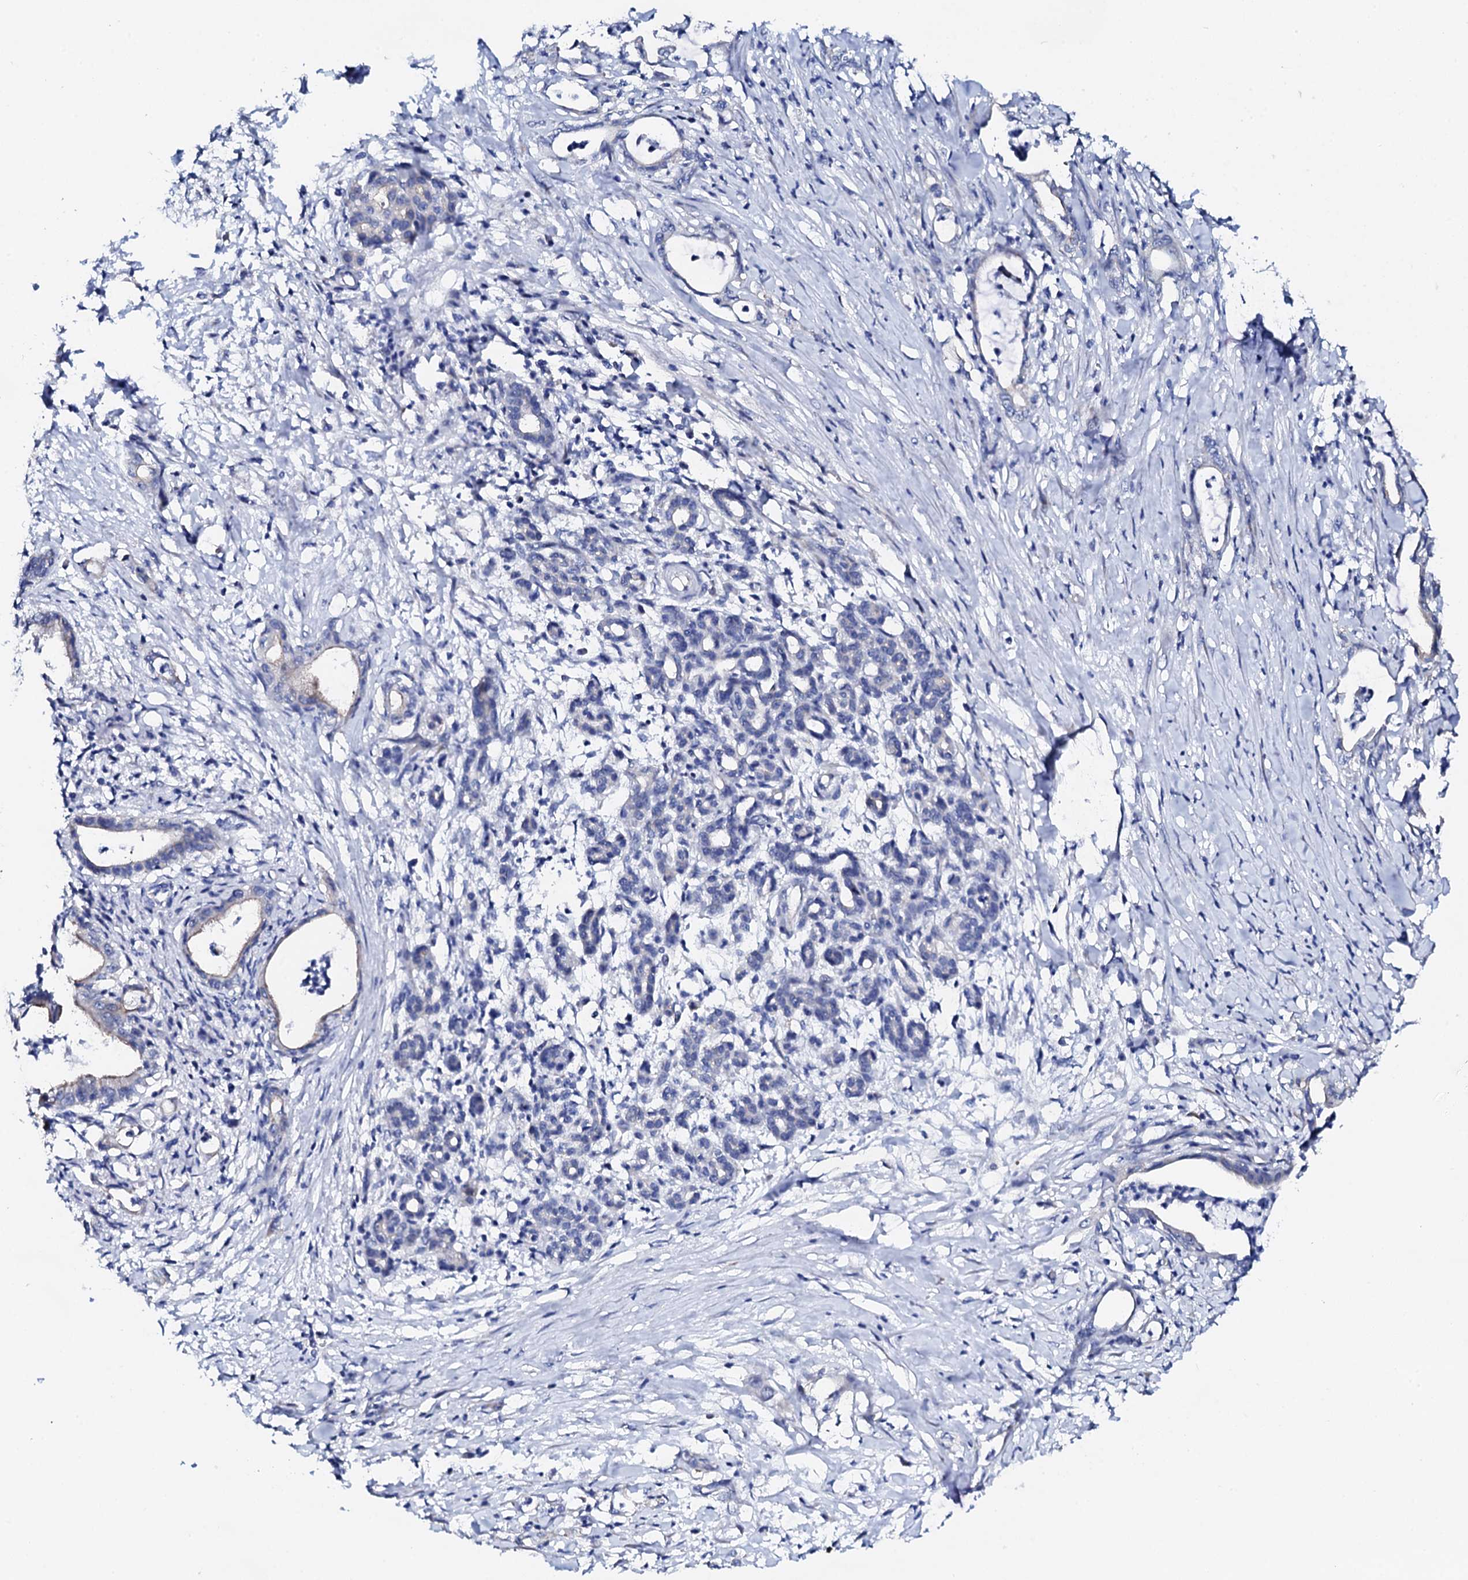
{"staining": {"intensity": "negative", "quantity": "none", "location": "none"}, "tissue": "pancreatic cancer", "cell_type": "Tumor cells", "image_type": "cancer", "snomed": [{"axis": "morphology", "description": "Adenocarcinoma, NOS"}, {"axis": "topography", "description": "Pancreas"}], "caption": "IHC photomicrograph of pancreatic adenocarcinoma stained for a protein (brown), which reveals no staining in tumor cells.", "gene": "TRDN", "patient": {"sex": "female", "age": 55}}